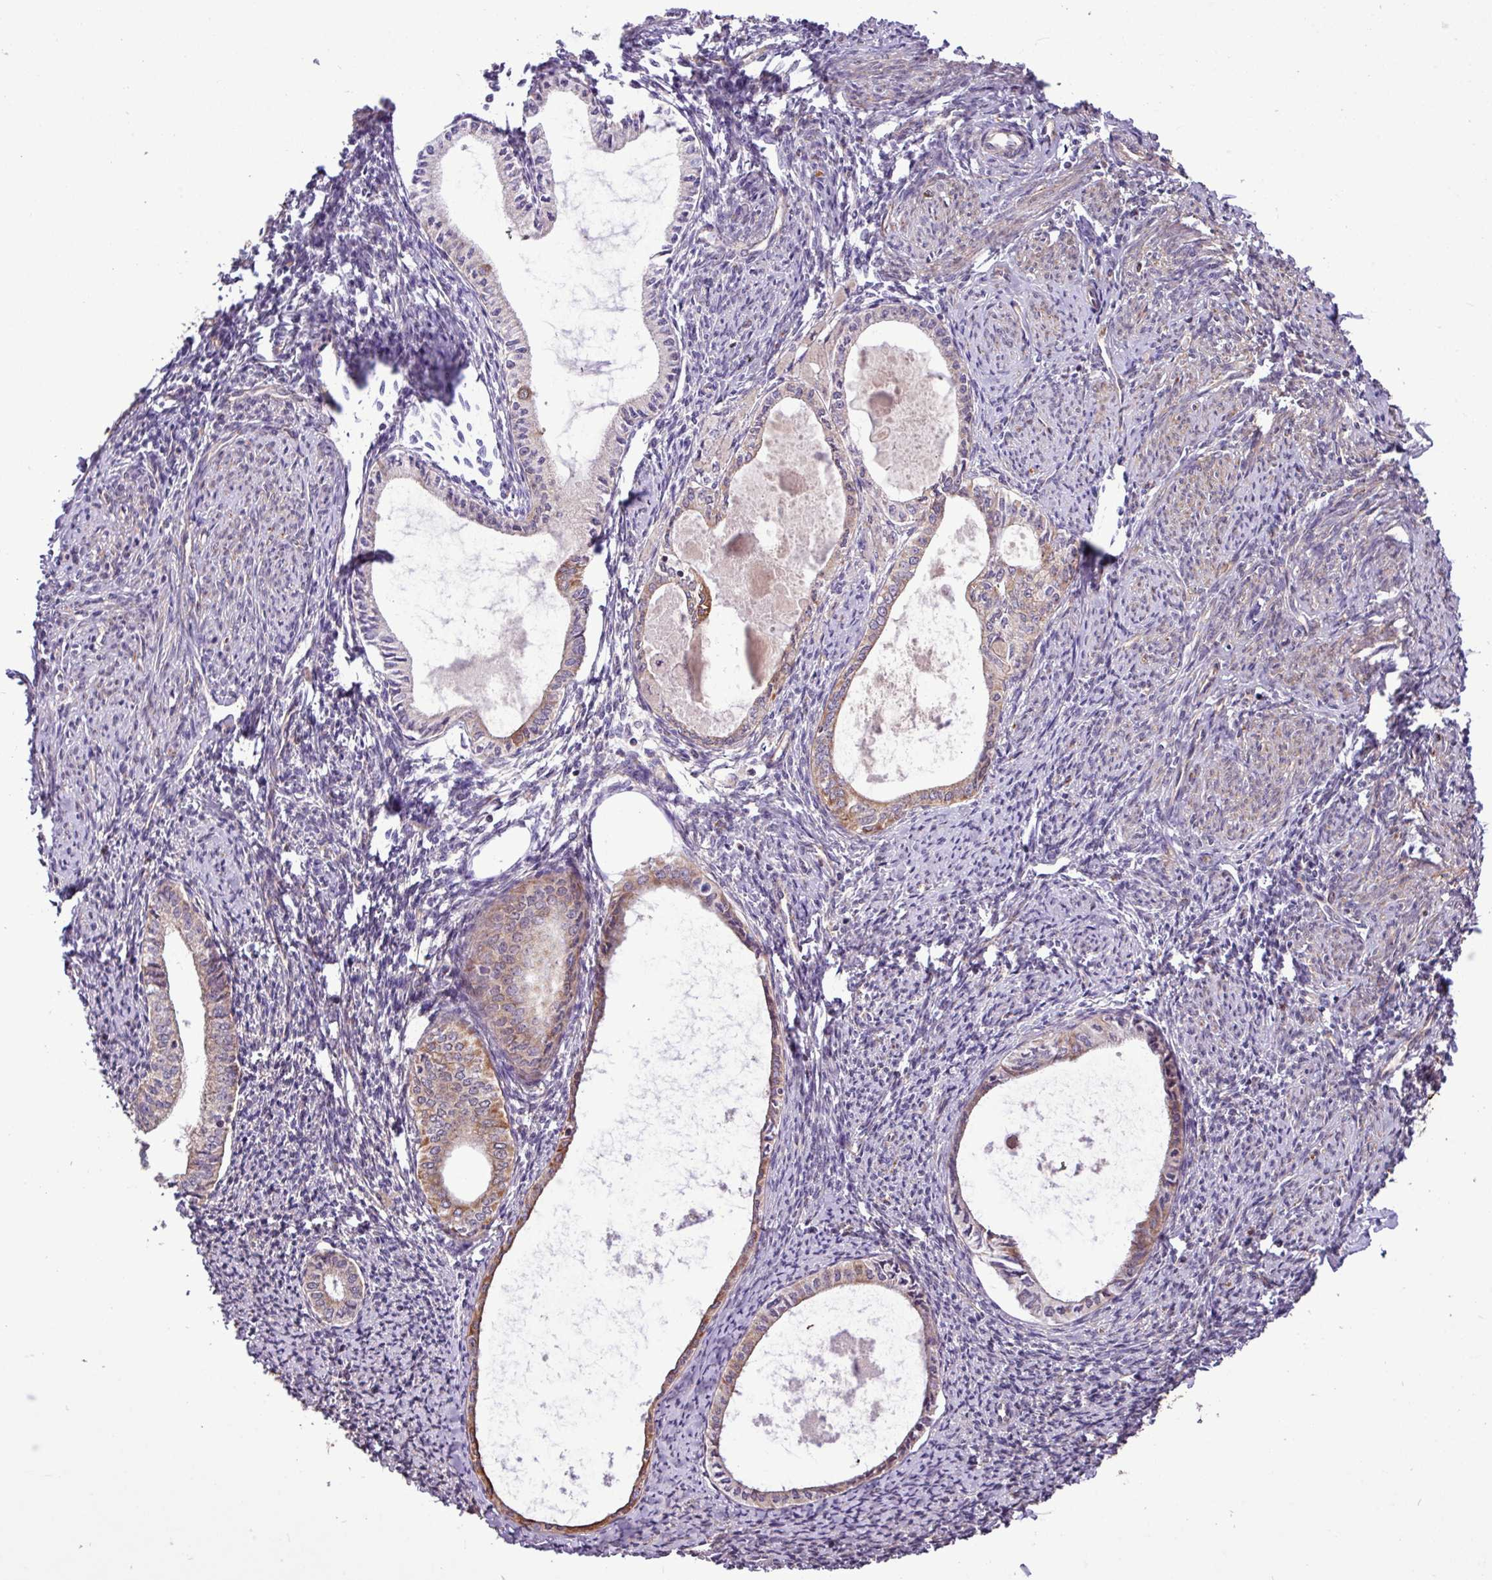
{"staining": {"intensity": "negative", "quantity": "none", "location": "none"}, "tissue": "endometrium", "cell_type": "Cells in endometrial stroma", "image_type": "normal", "snomed": [{"axis": "morphology", "description": "Normal tissue, NOS"}, {"axis": "topography", "description": "Endometrium"}], "caption": "IHC photomicrograph of unremarkable endometrium: human endometrium stained with DAB demonstrates no significant protein positivity in cells in endometrial stroma. (DAB immunohistochemistry, high magnification).", "gene": "TIMM10B", "patient": {"sex": "female", "age": 63}}